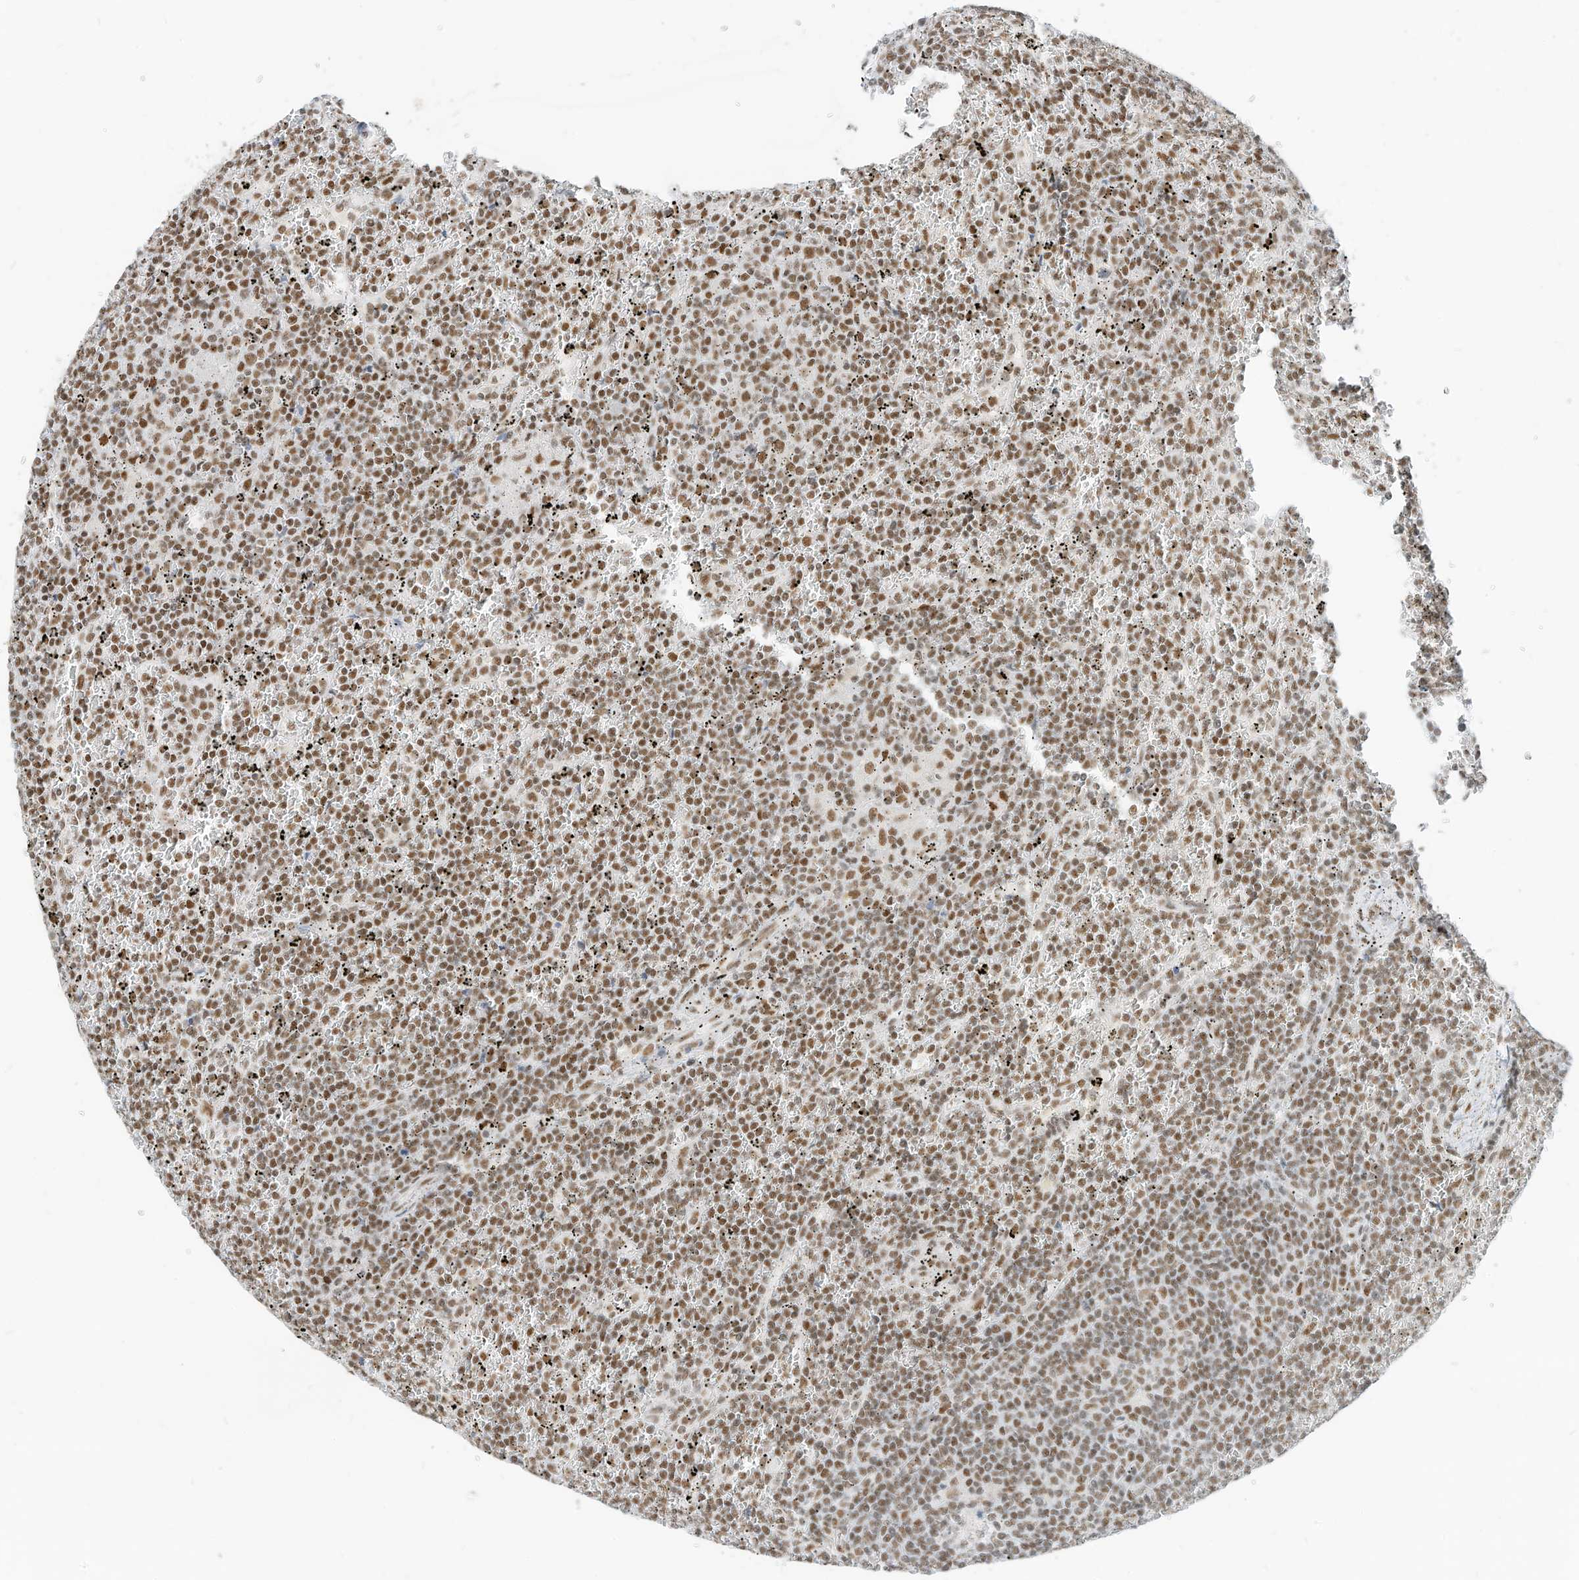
{"staining": {"intensity": "moderate", "quantity": ">75%", "location": "nuclear"}, "tissue": "lymphoma", "cell_type": "Tumor cells", "image_type": "cancer", "snomed": [{"axis": "morphology", "description": "Malignant lymphoma, non-Hodgkin's type, Low grade"}, {"axis": "topography", "description": "Spleen"}], "caption": "The histopathology image shows staining of malignant lymphoma, non-Hodgkin's type (low-grade), revealing moderate nuclear protein staining (brown color) within tumor cells. (DAB (3,3'-diaminobenzidine) IHC with brightfield microscopy, high magnification).", "gene": "SMARCA2", "patient": {"sex": "female", "age": 19}}